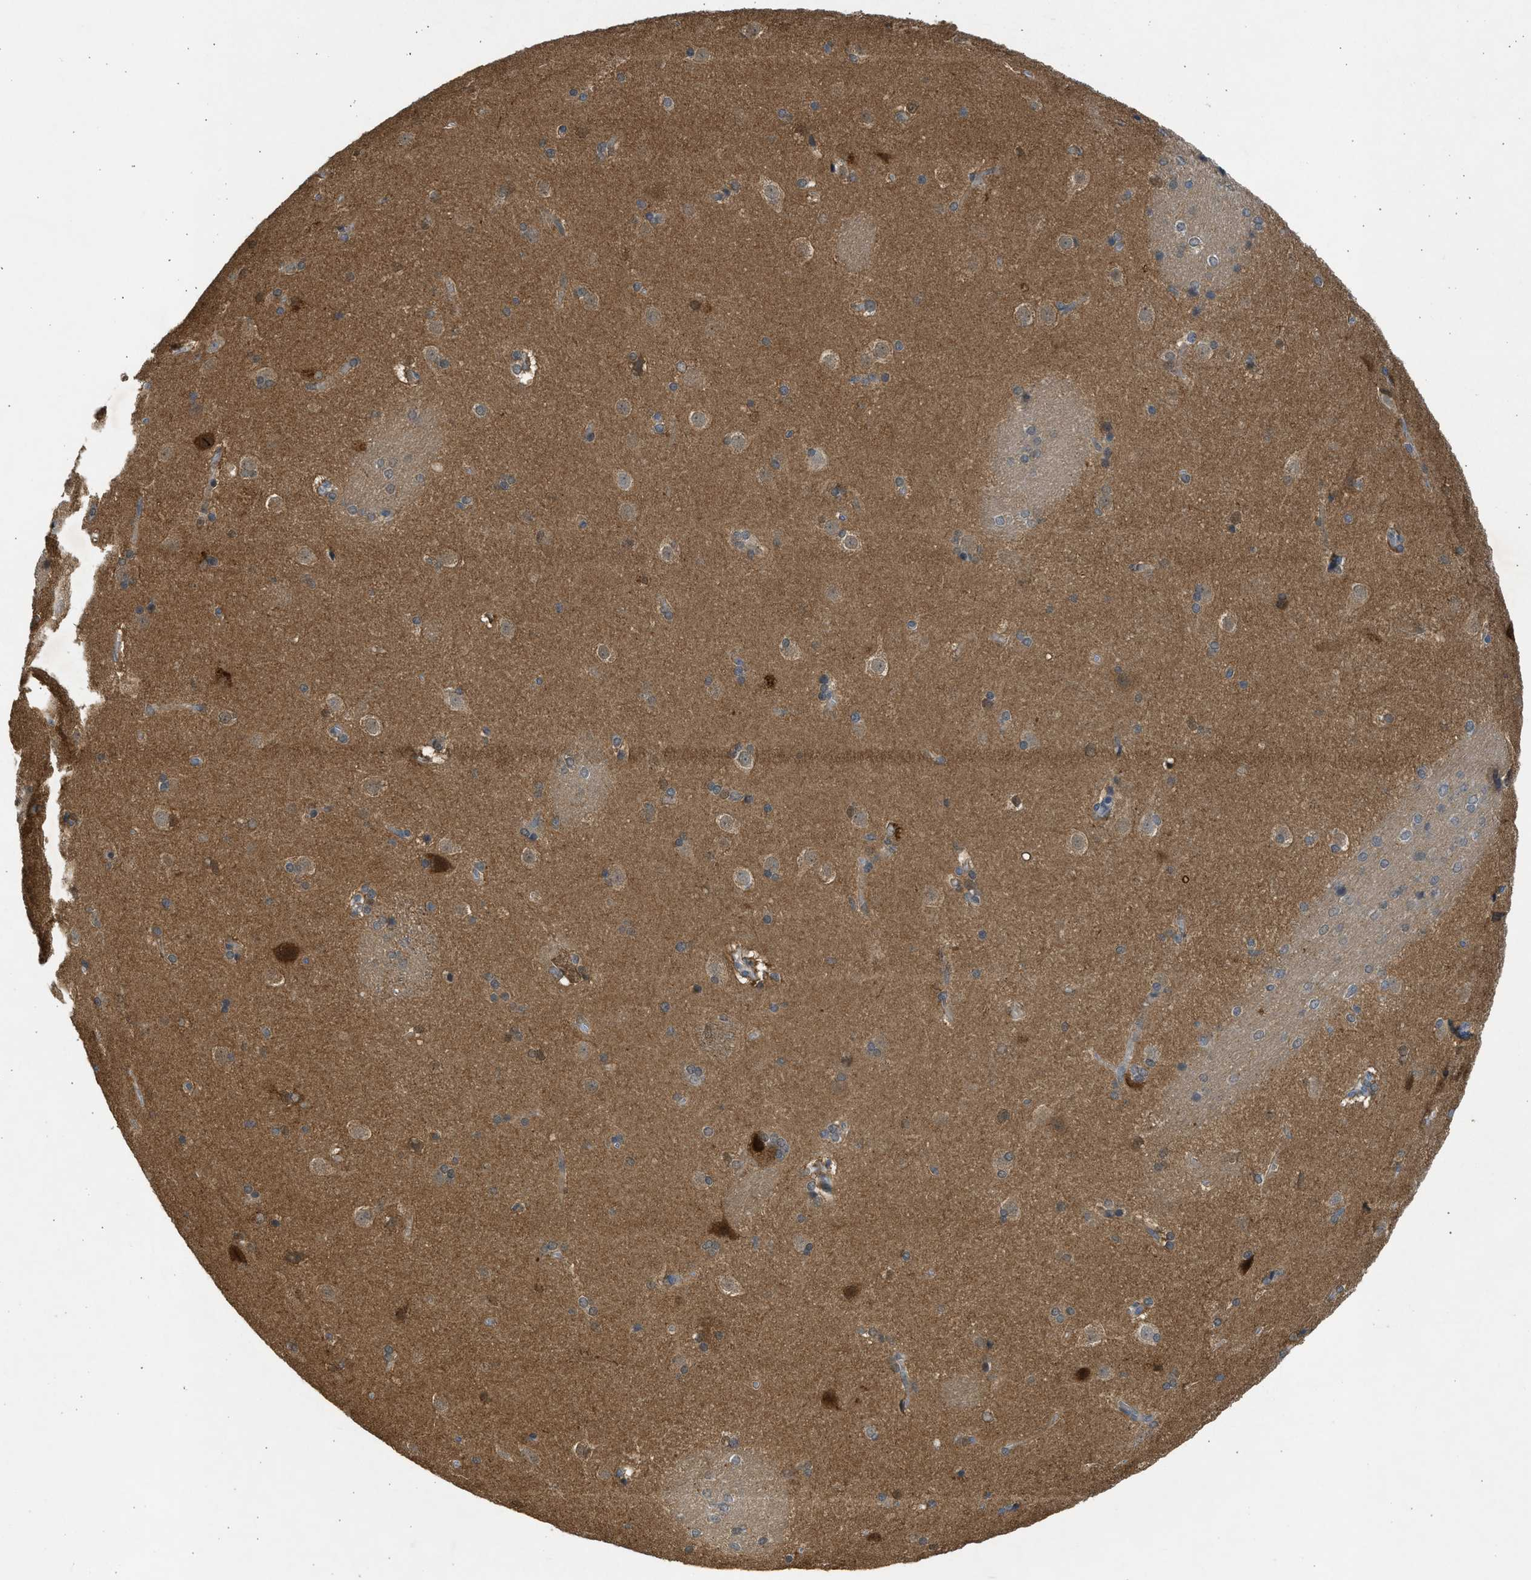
{"staining": {"intensity": "moderate", "quantity": "25%-75%", "location": "cytoplasmic/membranous"}, "tissue": "caudate", "cell_type": "Glial cells", "image_type": "normal", "snomed": [{"axis": "morphology", "description": "Normal tissue, NOS"}, {"axis": "topography", "description": "Lateral ventricle wall"}], "caption": "High-power microscopy captured an immunohistochemistry (IHC) image of normal caudate, revealing moderate cytoplasmic/membranous staining in approximately 25%-75% of glial cells. The staining was performed using DAB (3,3'-diaminobenzidine), with brown indicating positive protein expression. Nuclei are stained blue with hematoxylin.", "gene": "MAPK7", "patient": {"sex": "female", "age": 19}}